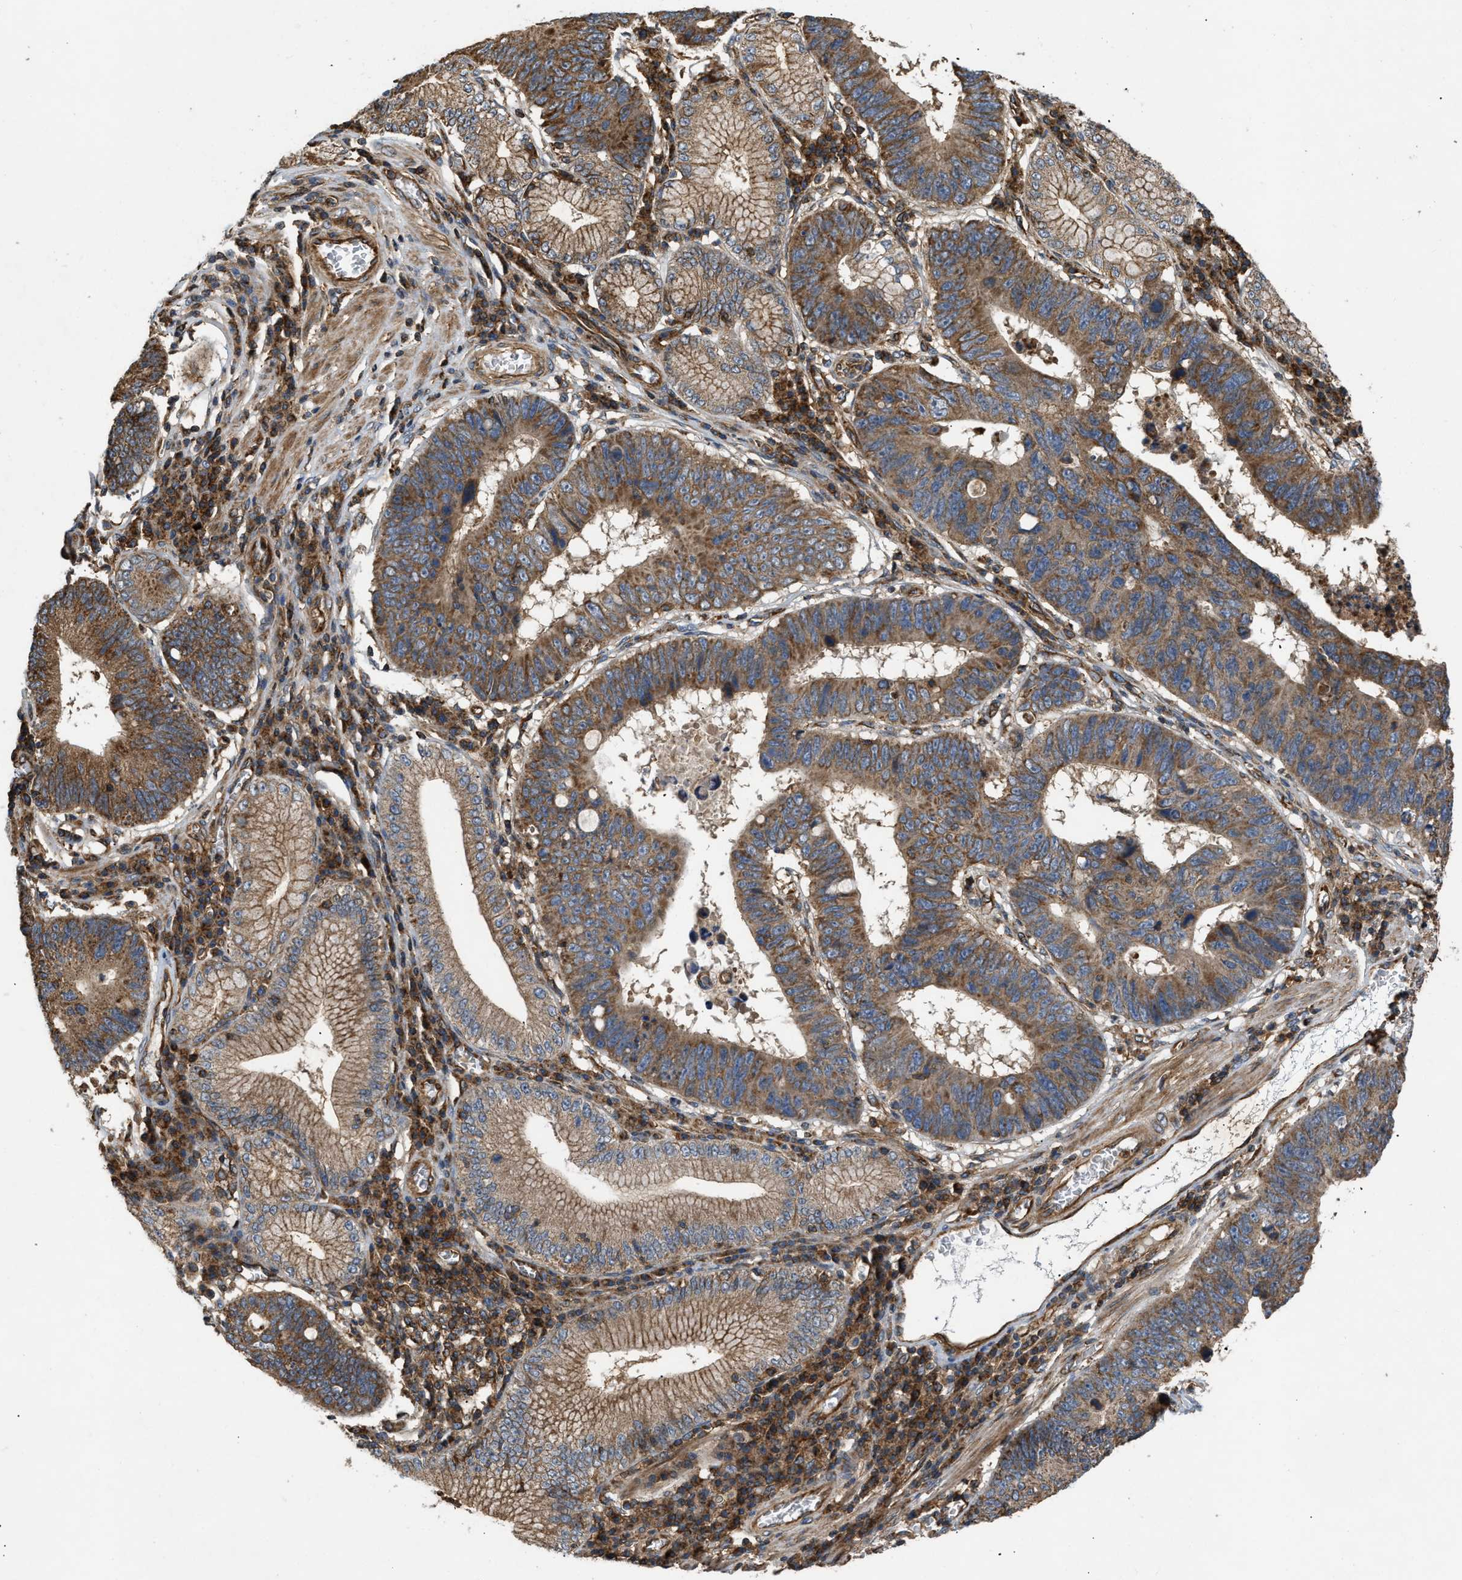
{"staining": {"intensity": "moderate", "quantity": ">75%", "location": "cytoplasmic/membranous"}, "tissue": "stomach cancer", "cell_type": "Tumor cells", "image_type": "cancer", "snomed": [{"axis": "morphology", "description": "Adenocarcinoma, NOS"}, {"axis": "topography", "description": "Stomach"}], "caption": "A medium amount of moderate cytoplasmic/membranous staining is present in about >75% of tumor cells in stomach adenocarcinoma tissue.", "gene": "GNB4", "patient": {"sex": "male", "age": 59}}